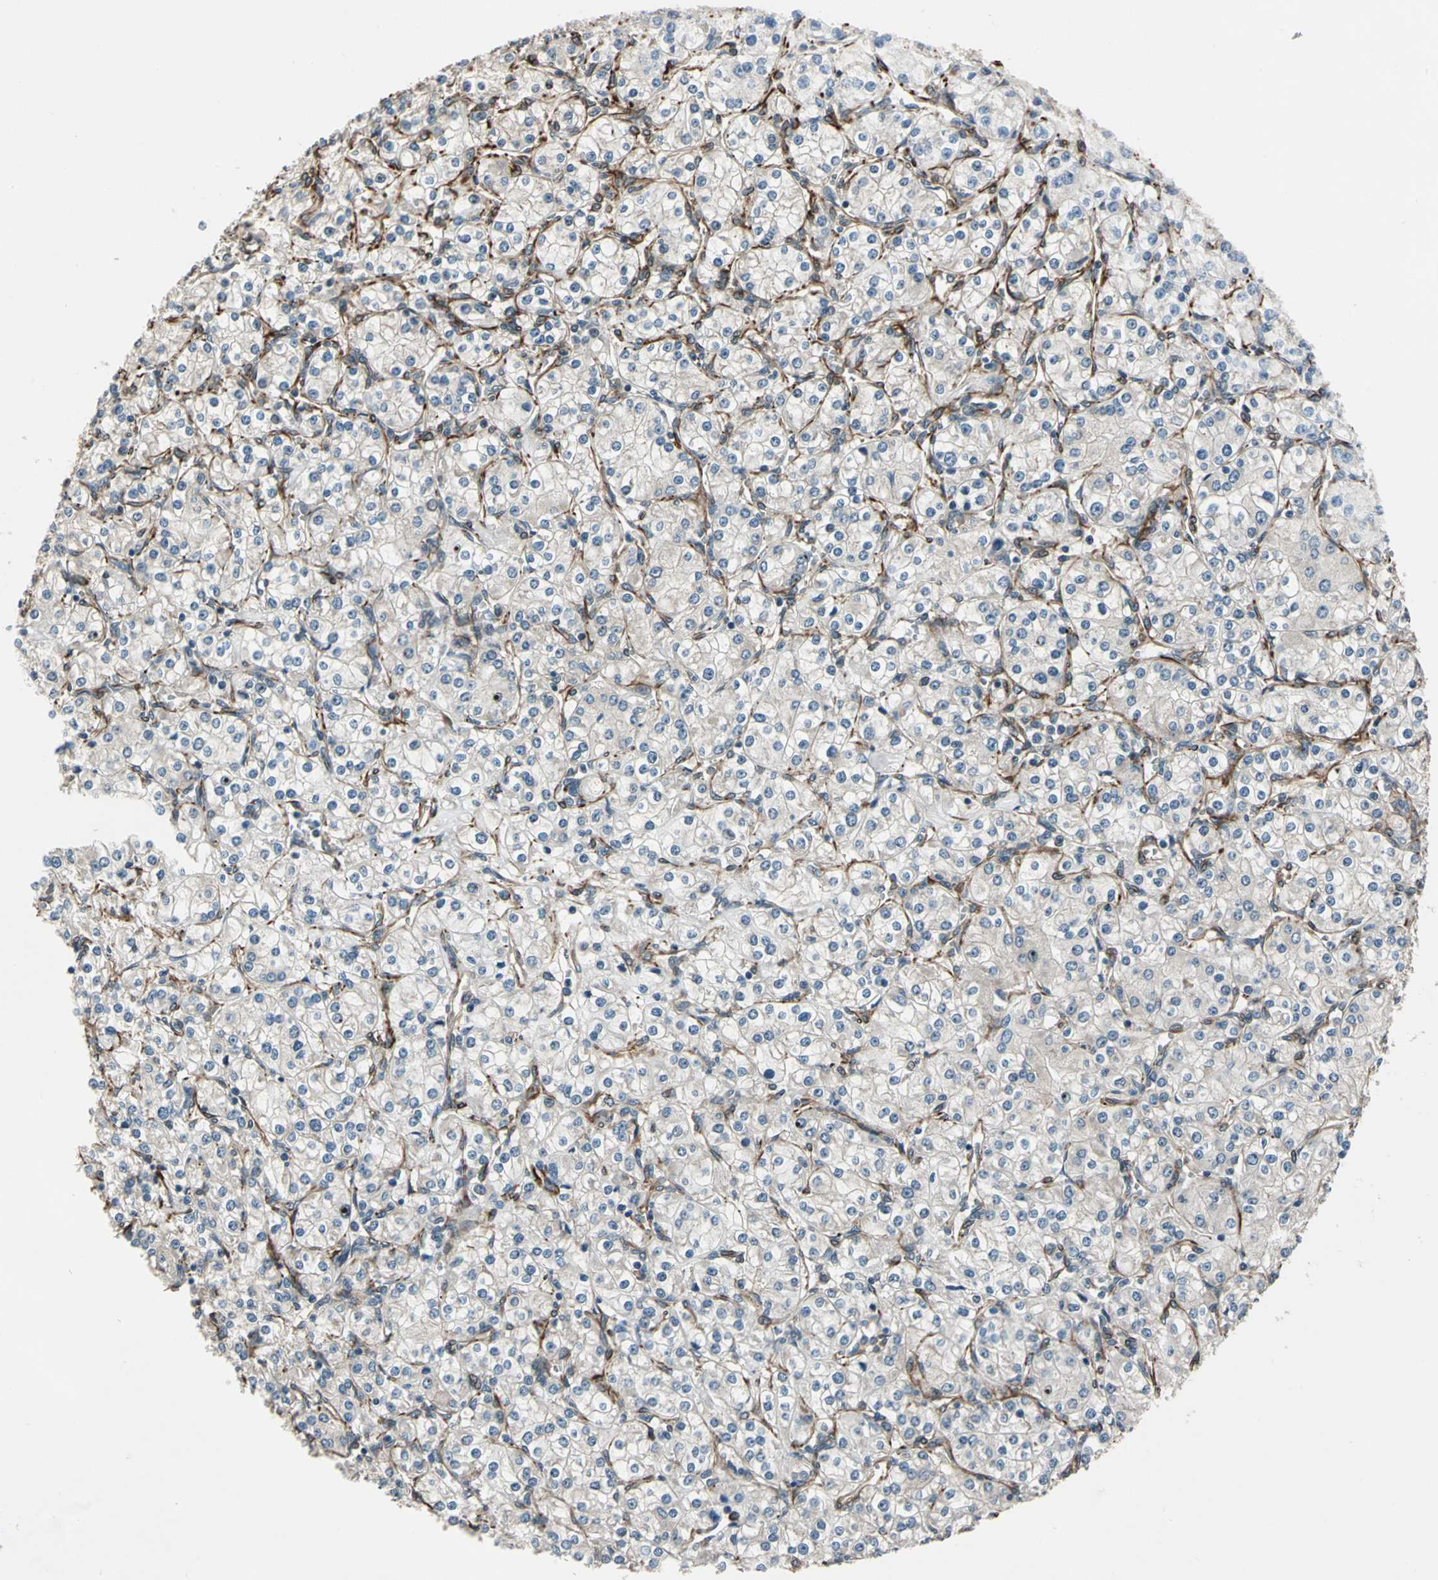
{"staining": {"intensity": "negative", "quantity": "none", "location": "none"}, "tissue": "renal cancer", "cell_type": "Tumor cells", "image_type": "cancer", "snomed": [{"axis": "morphology", "description": "Adenocarcinoma, NOS"}, {"axis": "topography", "description": "Kidney"}], "caption": "Immunohistochemistry (IHC) photomicrograph of neoplastic tissue: renal cancer (adenocarcinoma) stained with DAB reveals no significant protein positivity in tumor cells.", "gene": "EXD2", "patient": {"sex": "male", "age": 77}}